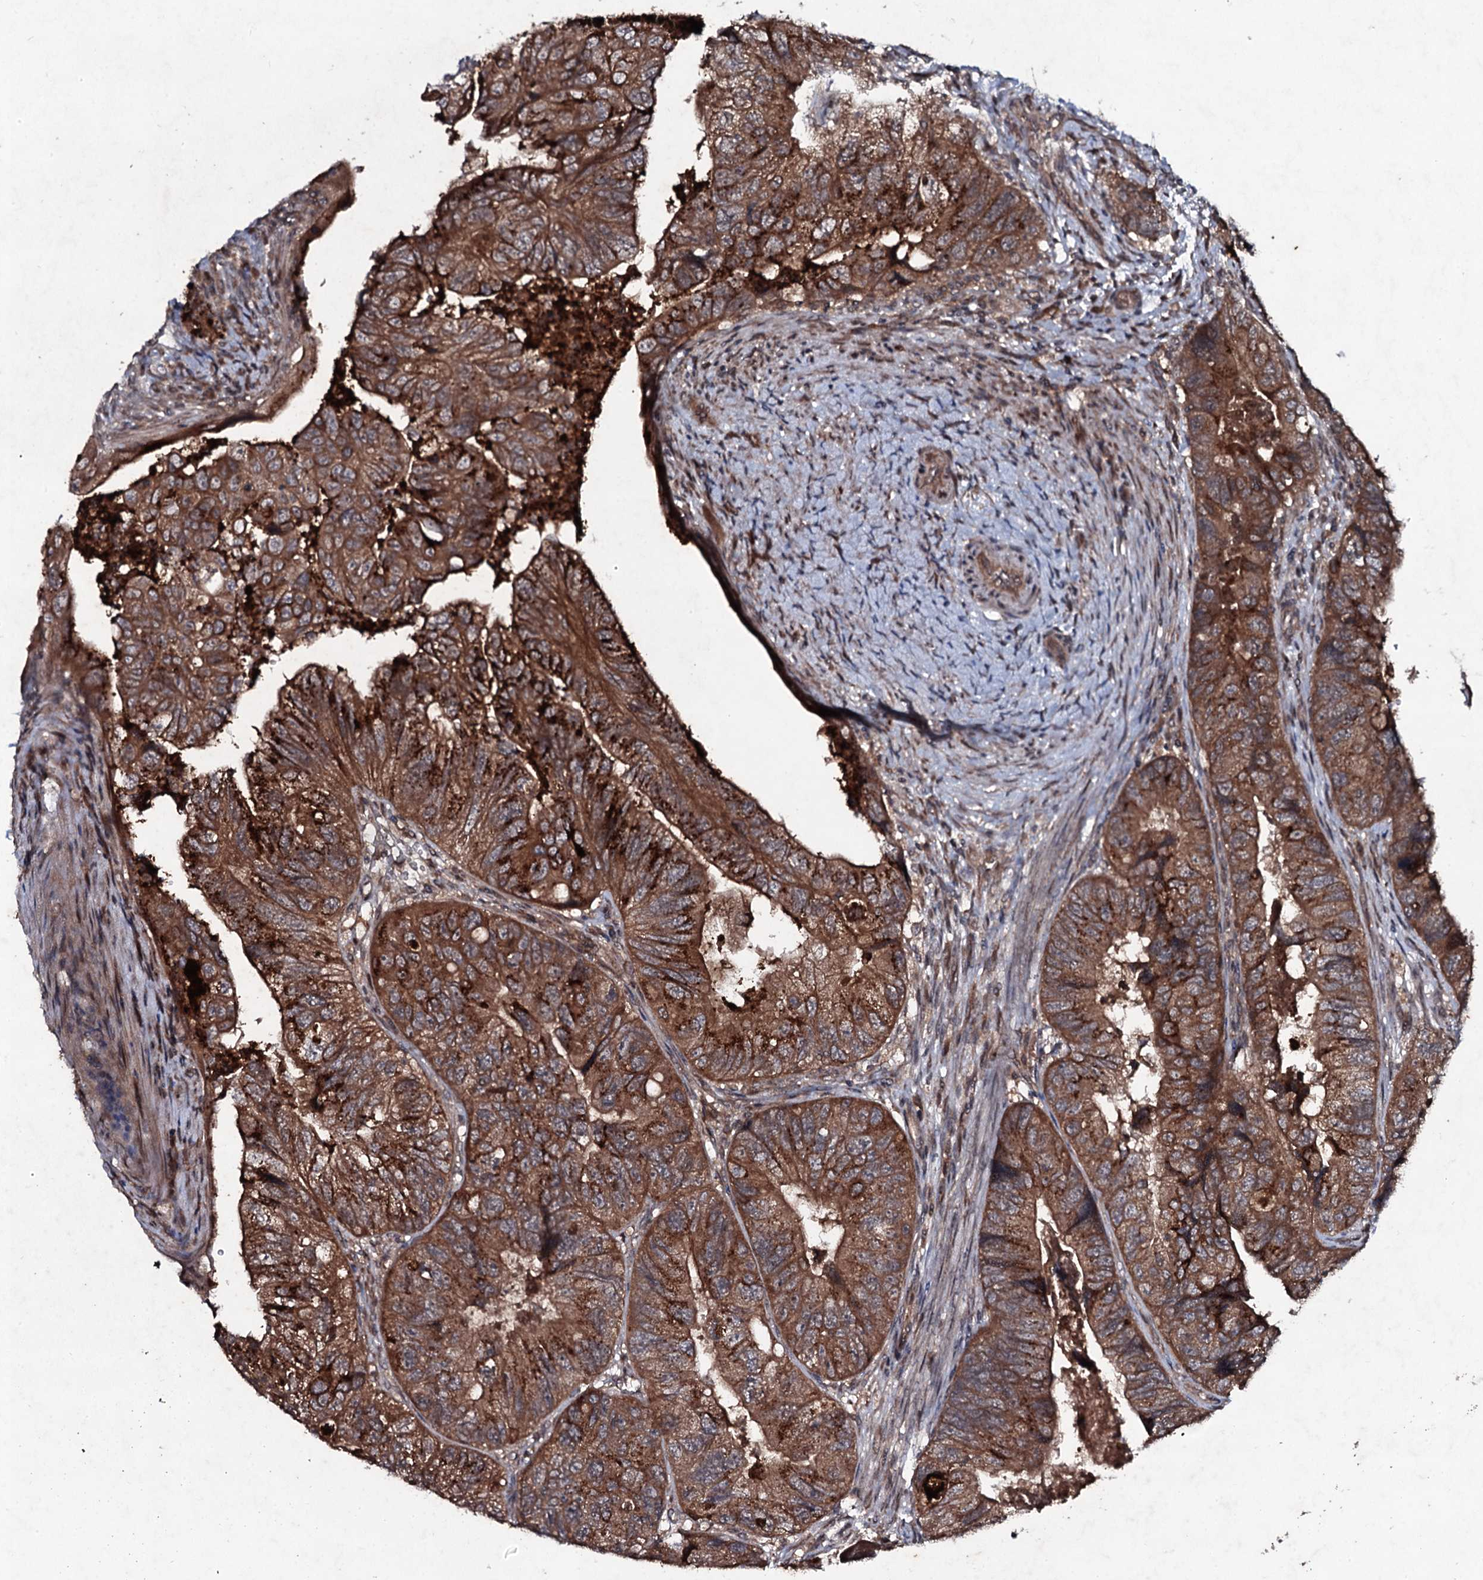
{"staining": {"intensity": "strong", "quantity": ">75%", "location": "cytoplasmic/membranous"}, "tissue": "colorectal cancer", "cell_type": "Tumor cells", "image_type": "cancer", "snomed": [{"axis": "morphology", "description": "Adenocarcinoma, NOS"}, {"axis": "topography", "description": "Rectum"}], "caption": "DAB immunohistochemical staining of colorectal adenocarcinoma demonstrates strong cytoplasmic/membranous protein positivity in about >75% of tumor cells.", "gene": "SNAP23", "patient": {"sex": "male", "age": 63}}